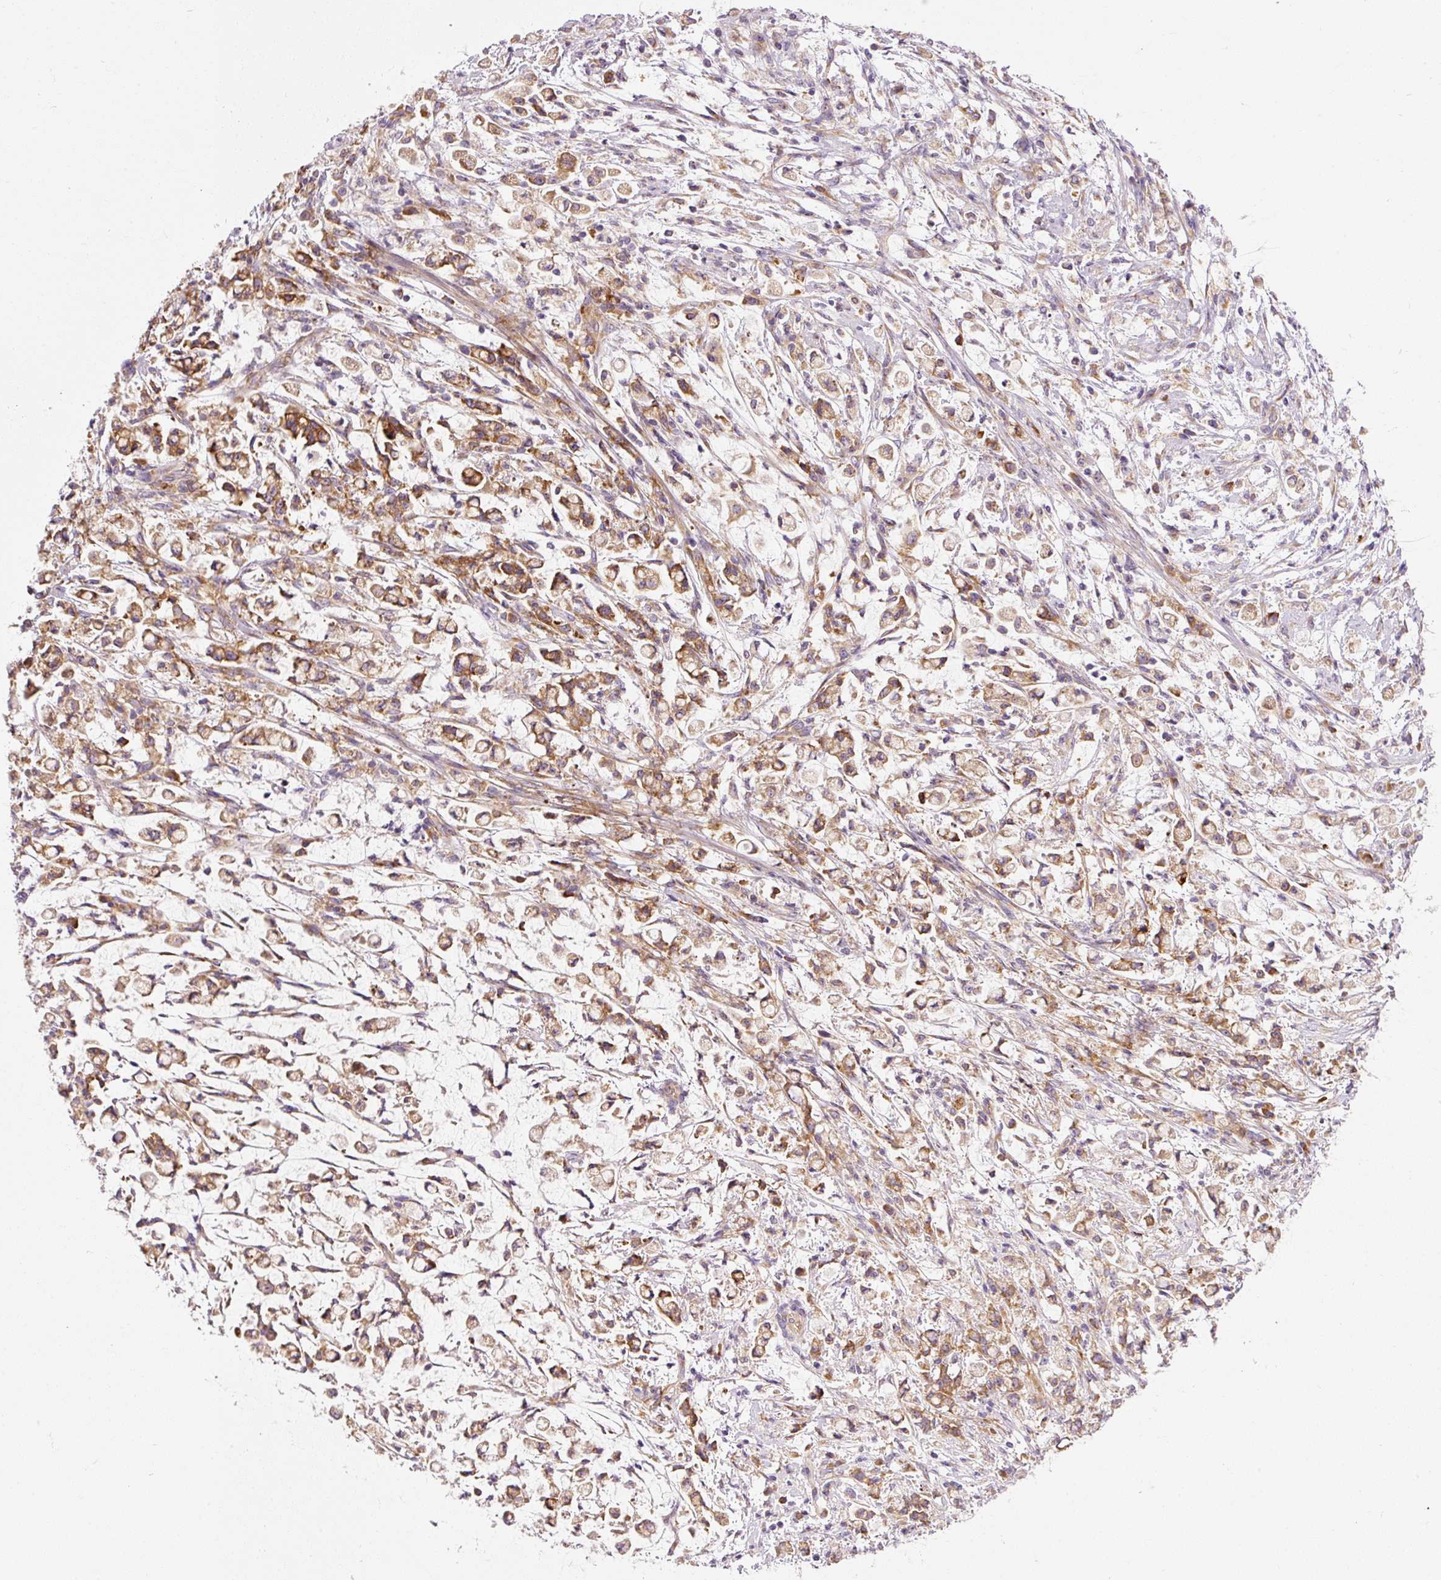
{"staining": {"intensity": "moderate", "quantity": ">75%", "location": "cytoplasmic/membranous"}, "tissue": "stomach cancer", "cell_type": "Tumor cells", "image_type": "cancer", "snomed": [{"axis": "morphology", "description": "Adenocarcinoma, NOS"}, {"axis": "topography", "description": "Stomach"}], "caption": "IHC staining of stomach adenocarcinoma, which displays medium levels of moderate cytoplasmic/membranous staining in approximately >75% of tumor cells indicating moderate cytoplasmic/membranous protein positivity. The staining was performed using DAB (3,3'-diaminobenzidine) (brown) for protein detection and nuclei were counterstained in hematoxylin (blue).", "gene": "RPL10A", "patient": {"sex": "female", "age": 60}}